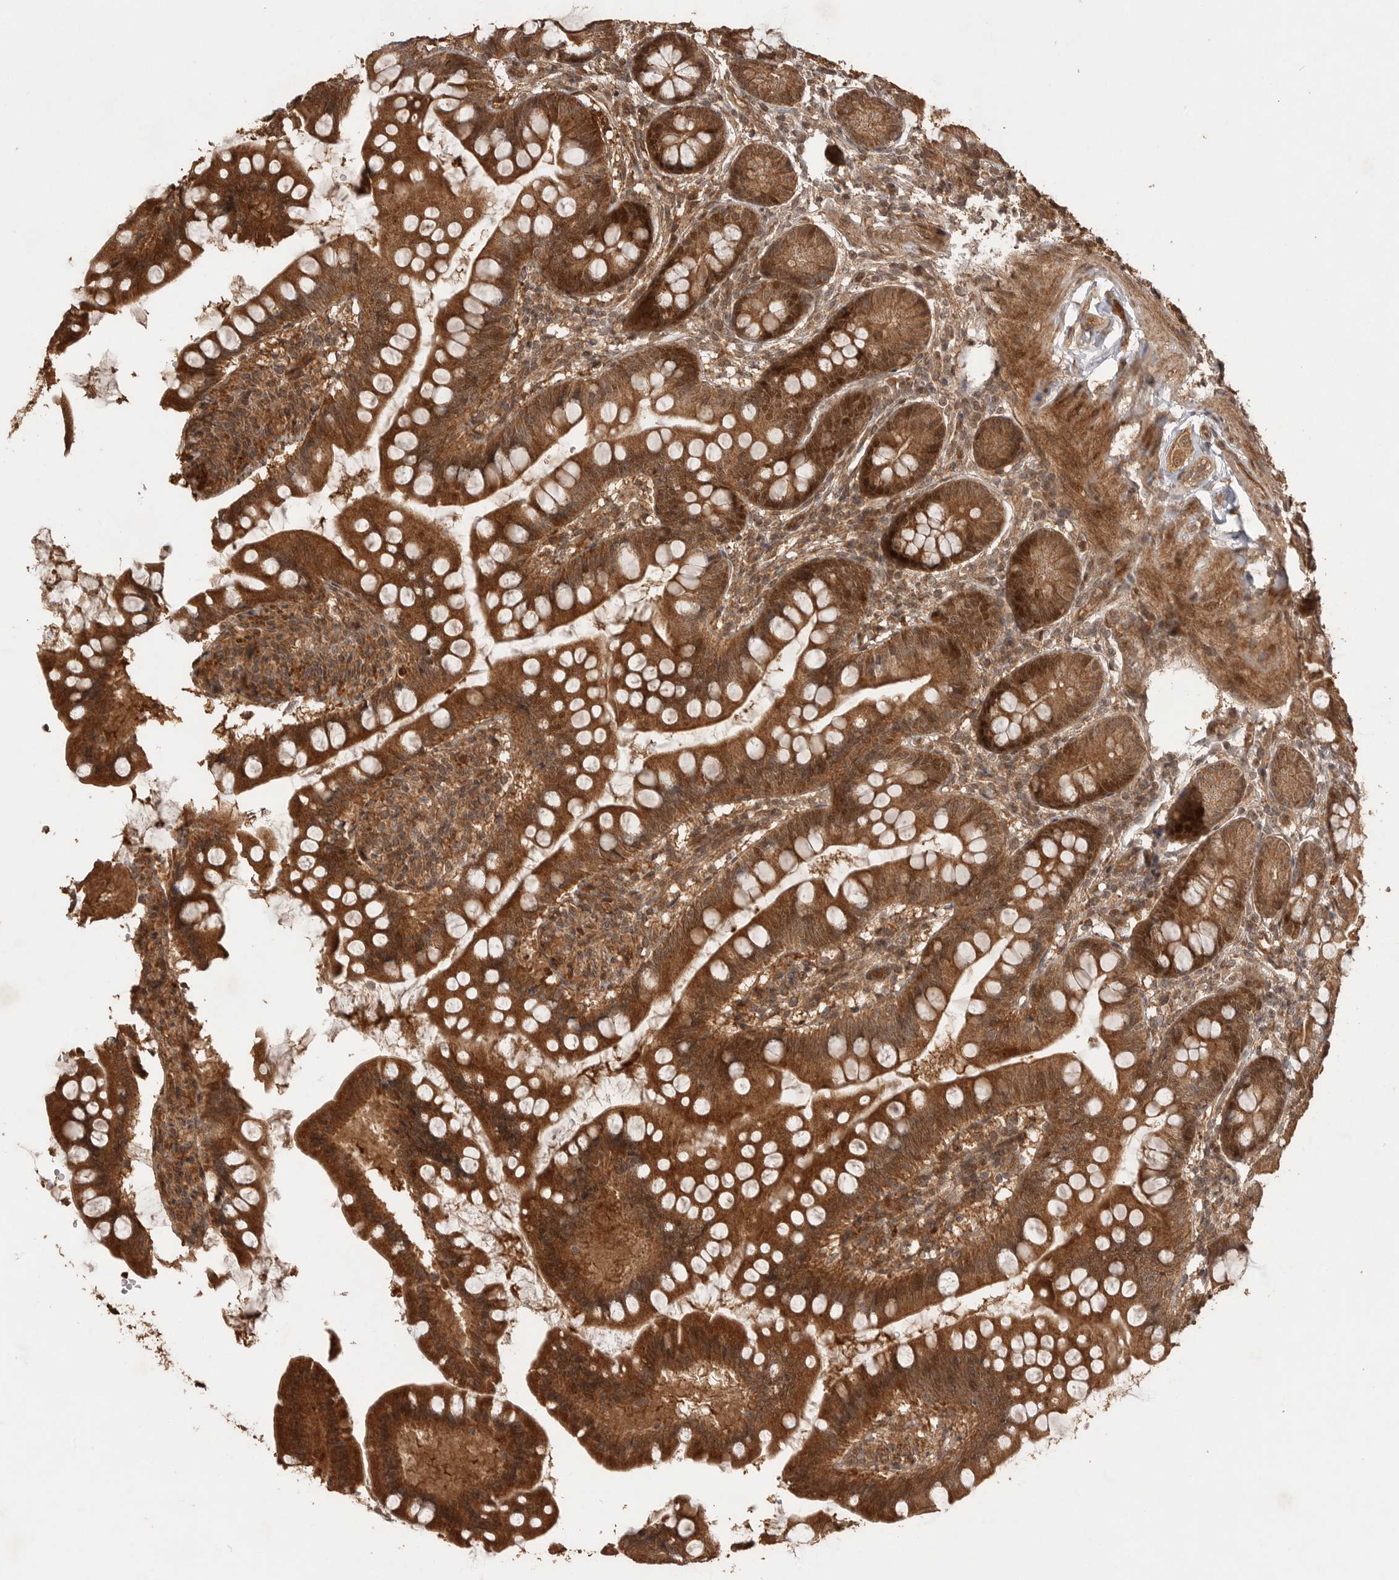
{"staining": {"intensity": "strong", "quantity": ">75%", "location": "cytoplasmic/membranous,nuclear"}, "tissue": "small intestine", "cell_type": "Glandular cells", "image_type": "normal", "snomed": [{"axis": "morphology", "description": "Normal tissue, NOS"}, {"axis": "topography", "description": "Small intestine"}], "caption": "IHC micrograph of normal small intestine: small intestine stained using immunohistochemistry shows high levels of strong protein expression localized specifically in the cytoplasmic/membranous,nuclear of glandular cells, appearing as a cytoplasmic/membranous,nuclear brown color.", "gene": "BOC", "patient": {"sex": "male", "age": 7}}